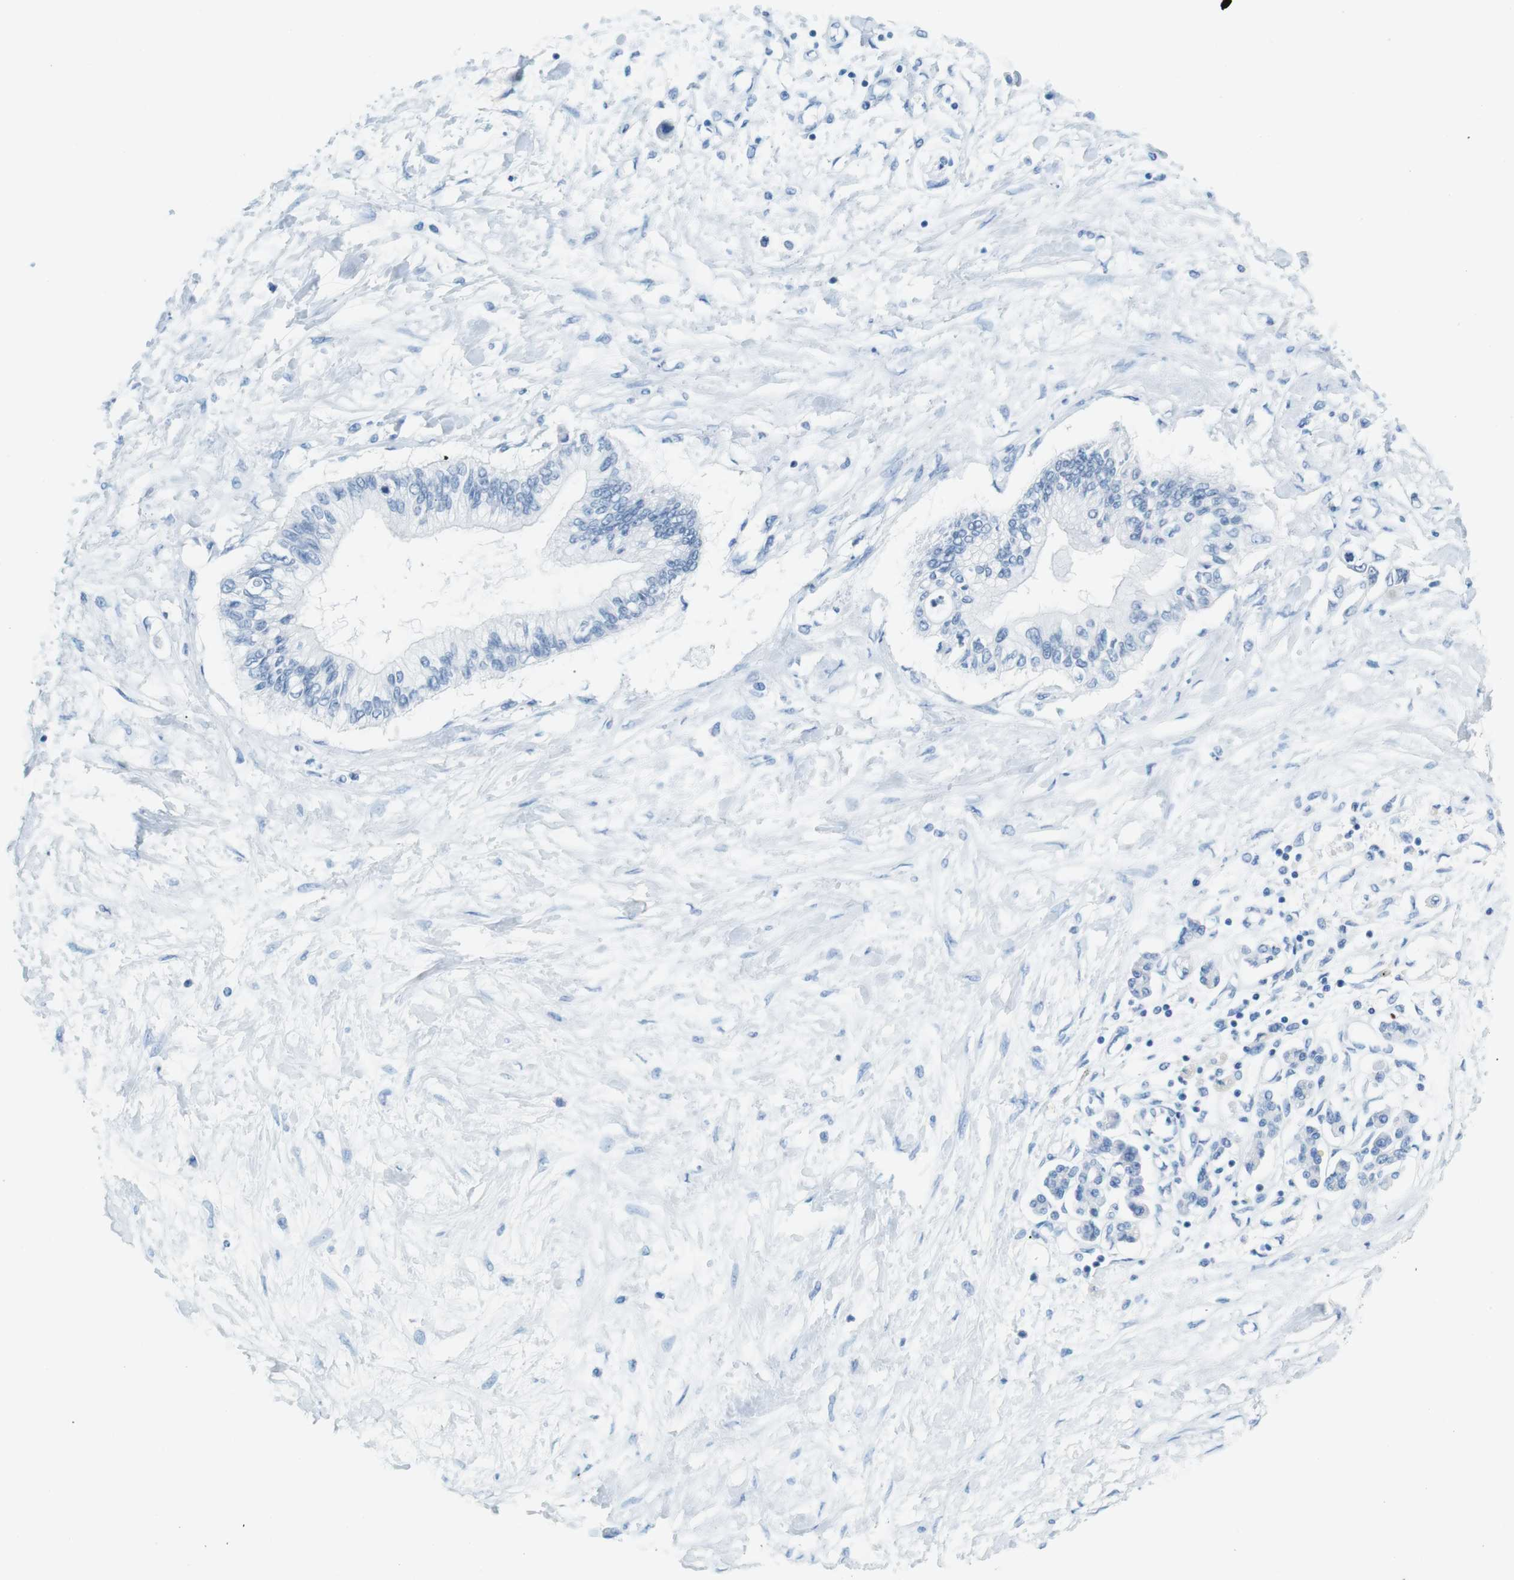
{"staining": {"intensity": "negative", "quantity": "none", "location": "none"}, "tissue": "pancreatic cancer", "cell_type": "Tumor cells", "image_type": "cancer", "snomed": [{"axis": "morphology", "description": "Adenocarcinoma, NOS"}, {"axis": "topography", "description": "Pancreas"}], "caption": "DAB immunohistochemical staining of pancreatic adenocarcinoma demonstrates no significant staining in tumor cells. Nuclei are stained in blue.", "gene": "TFAP2C", "patient": {"sex": "female", "age": 77}}